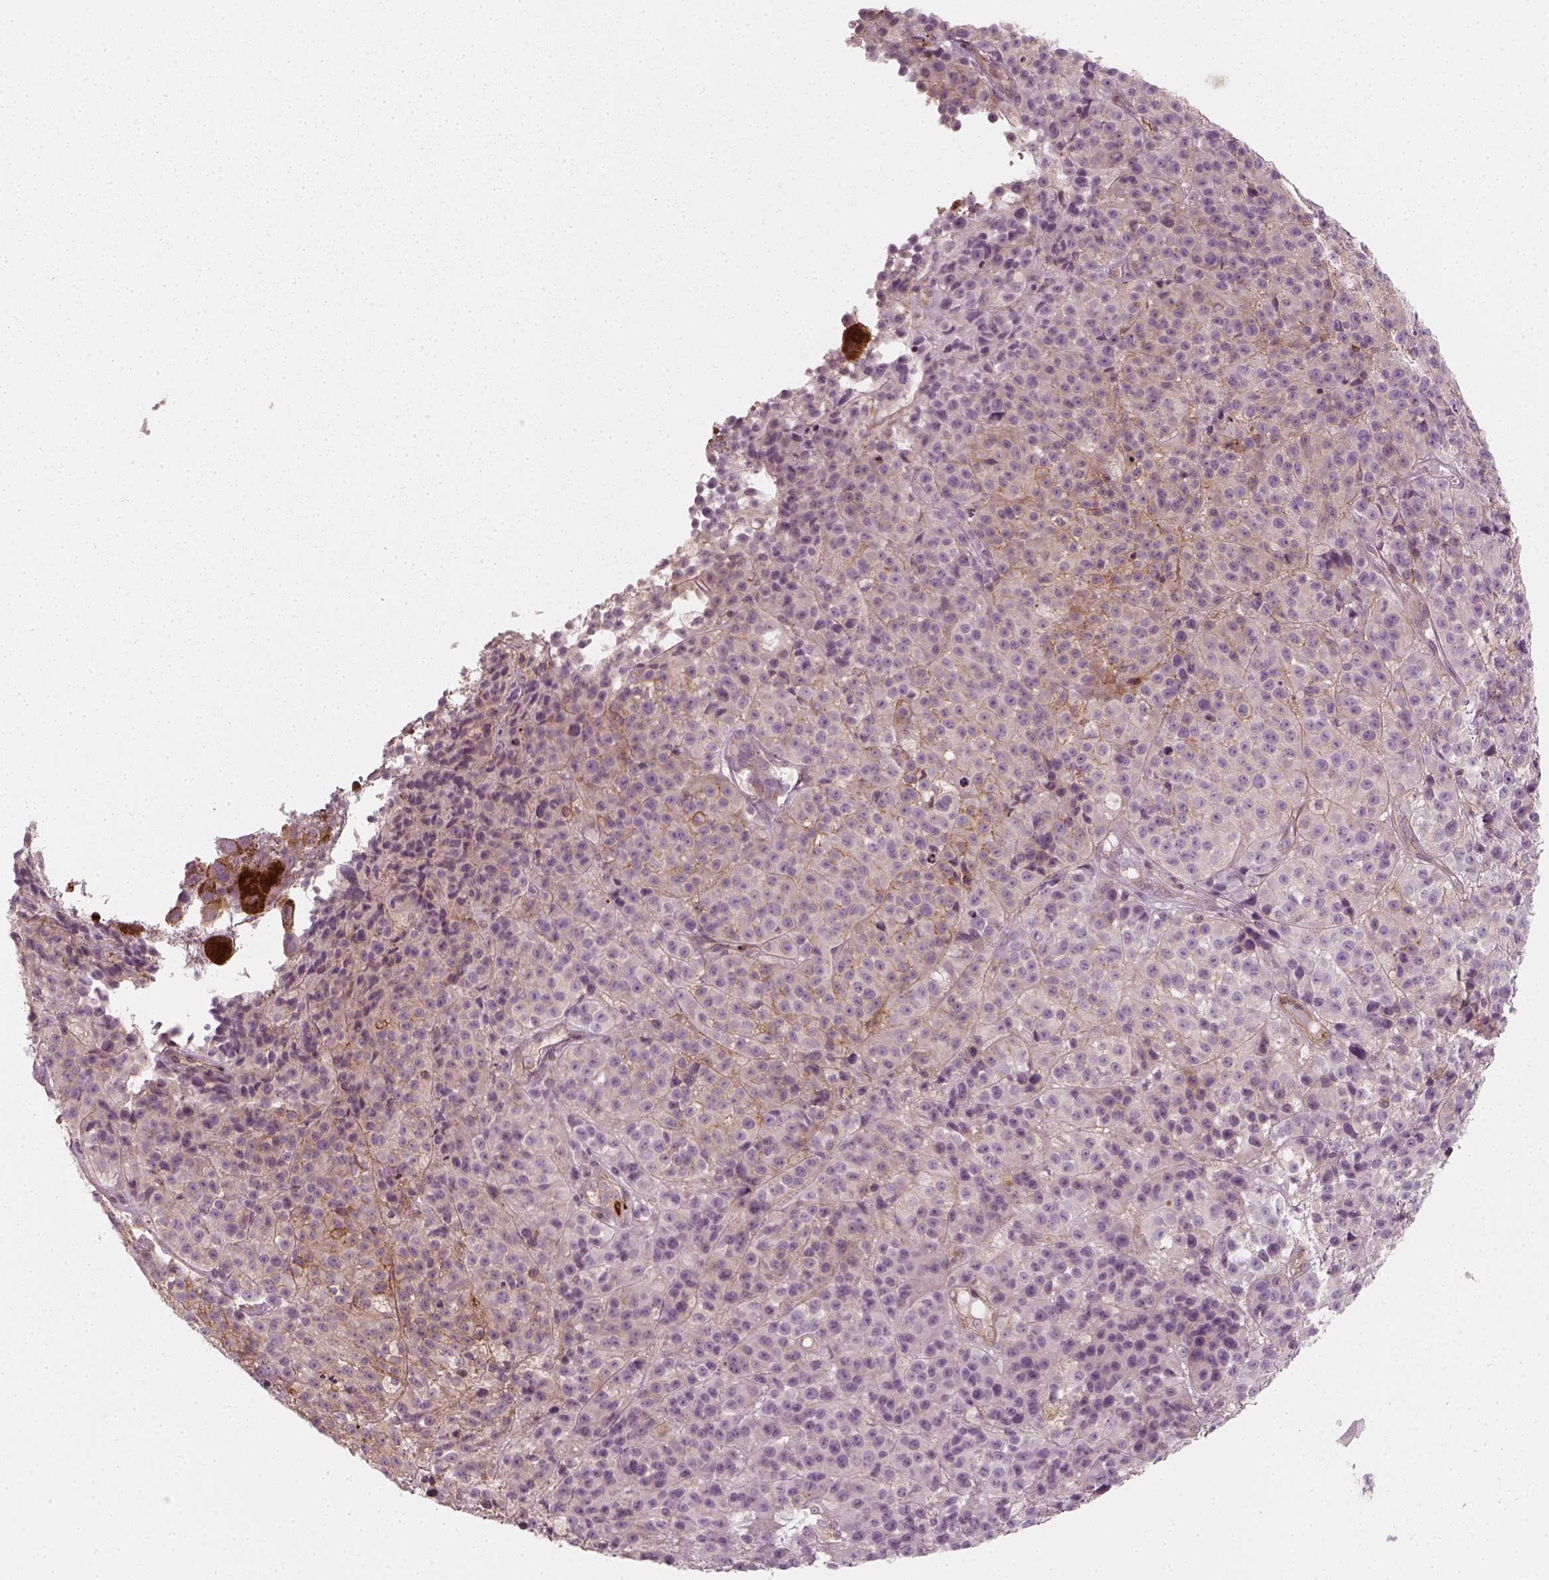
{"staining": {"intensity": "weak", "quantity": "<25%", "location": "cytoplasmic/membranous"}, "tissue": "melanoma", "cell_type": "Tumor cells", "image_type": "cancer", "snomed": [{"axis": "morphology", "description": "Malignant melanoma, NOS"}, {"axis": "topography", "description": "Skin"}], "caption": "The image reveals no staining of tumor cells in malignant melanoma. (Immunohistochemistry, brightfield microscopy, high magnification).", "gene": "NPTN", "patient": {"sex": "female", "age": 58}}